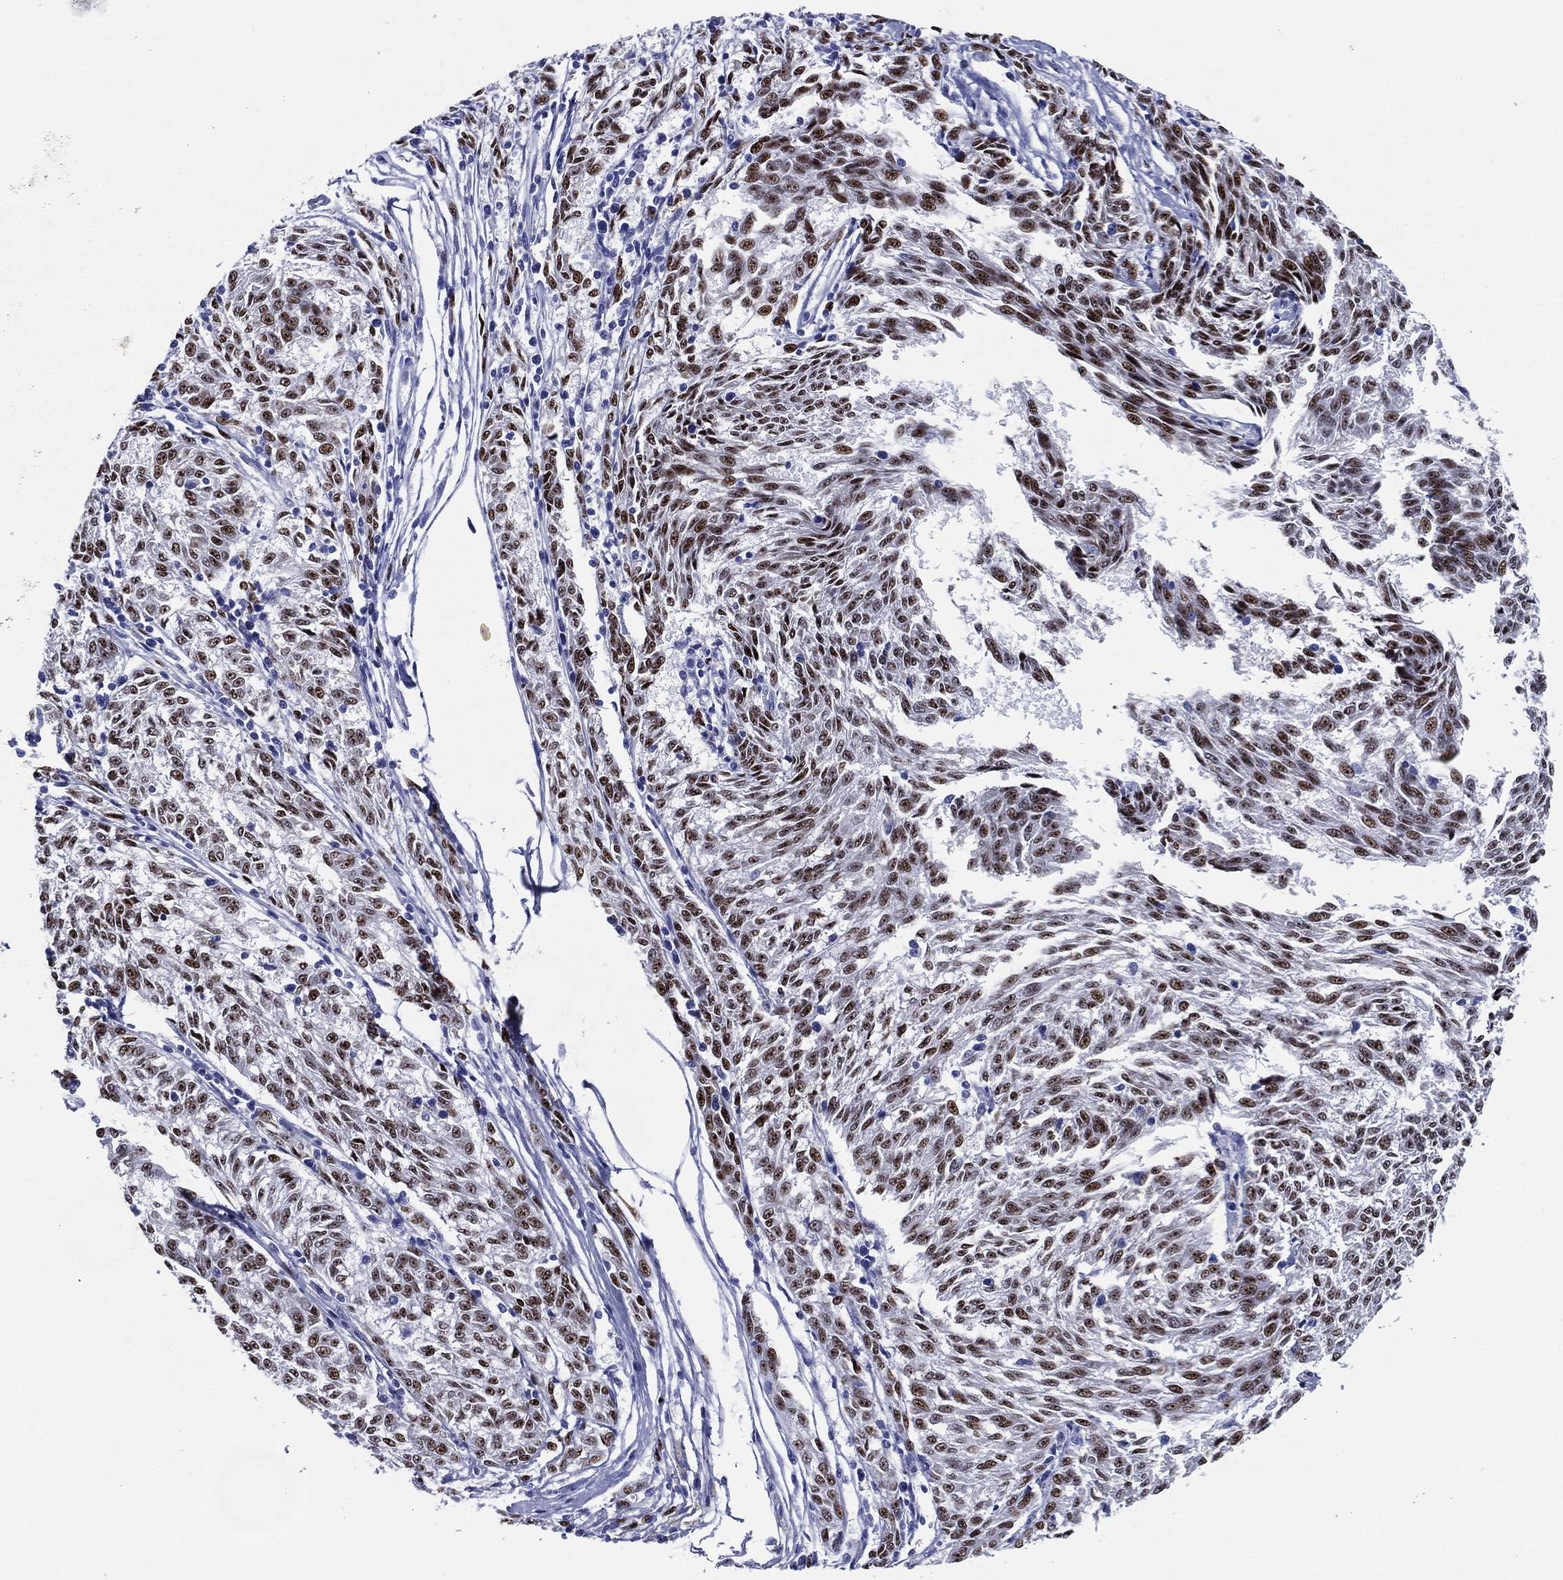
{"staining": {"intensity": "strong", "quantity": "25%-75%", "location": "nuclear"}, "tissue": "melanoma", "cell_type": "Tumor cells", "image_type": "cancer", "snomed": [{"axis": "morphology", "description": "Malignant melanoma, NOS"}, {"axis": "topography", "description": "Skin"}], "caption": "Immunohistochemistry (IHC) histopathology image of neoplastic tissue: malignant melanoma stained using immunohistochemistry reveals high levels of strong protein expression localized specifically in the nuclear of tumor cells, appearing as a nuclear brown color.", "gene": "TFAP2A", "patient": {"sex": "female", "age": 72}}